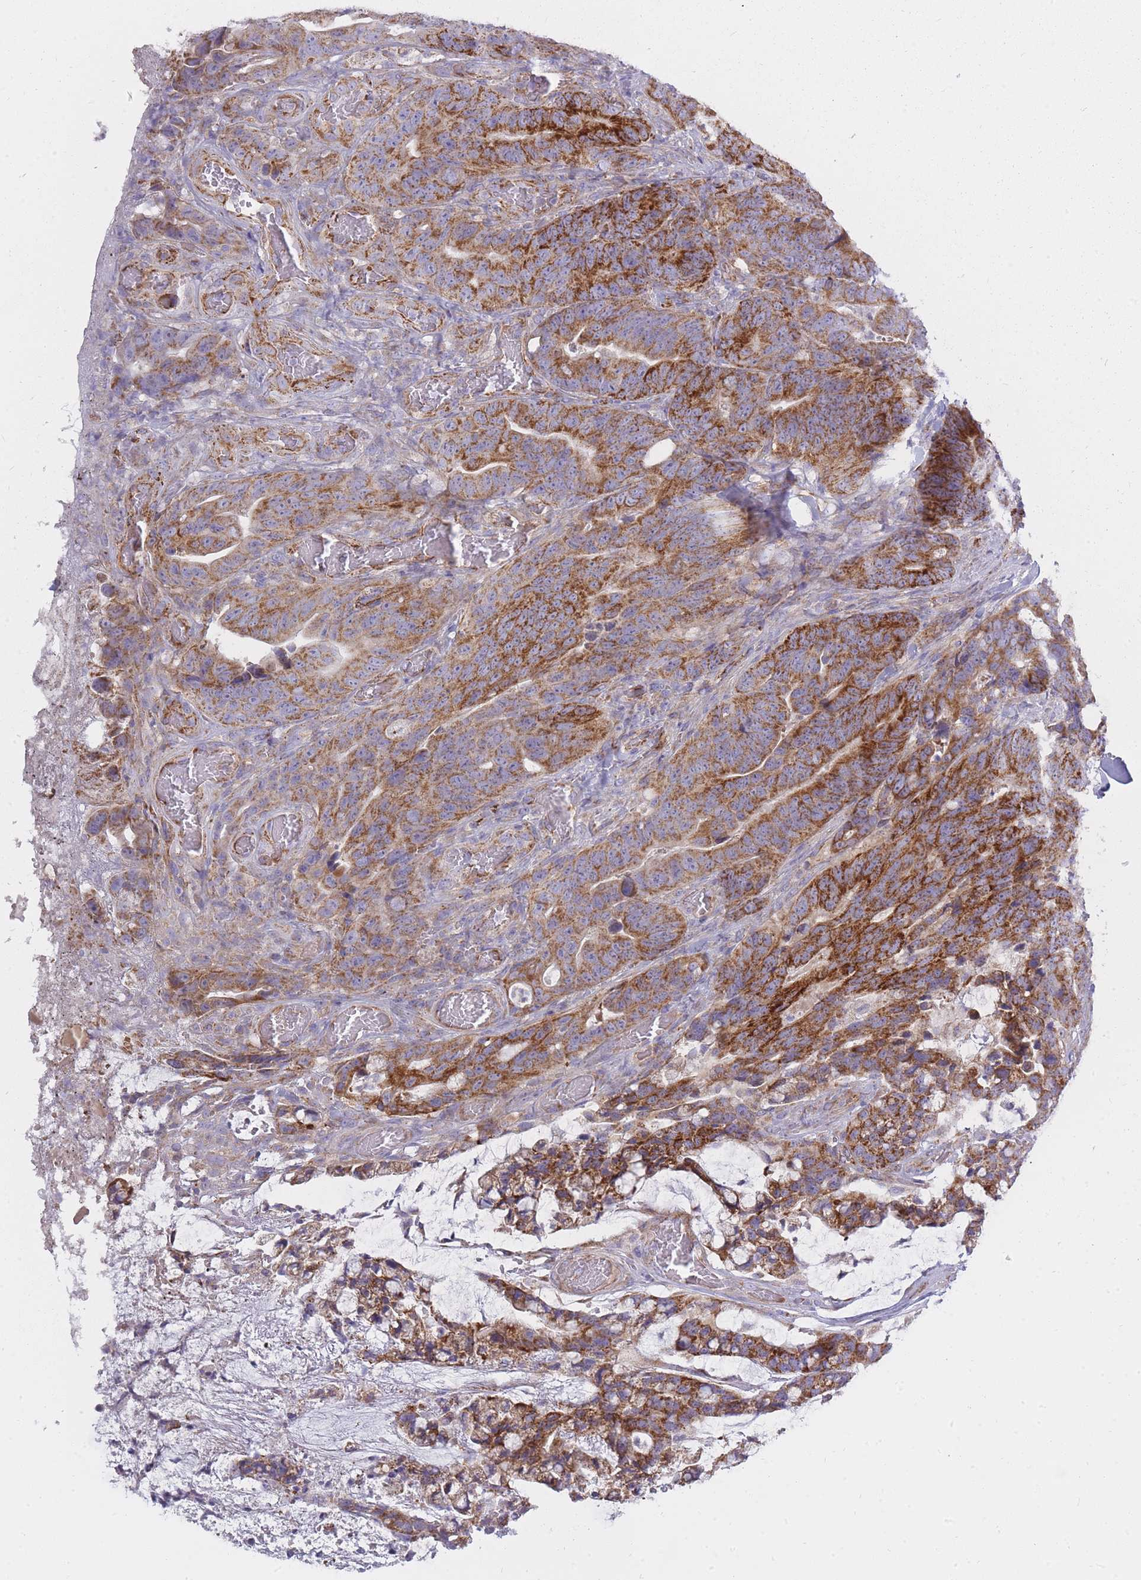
{"staining": {"intensity": "strong", "quantity": ">75%", "location": "cytoplasmic/membranous"}, "tissue": "colorectal cancer", "cell_type": "Tumor cells", "image_type": "cancer", "snomed": [{"axis": "morphology", "description": "Adenocarcinoma, NOS"}, {"axis": "topography", "description": "Colon"}], "caption": "Colorectal adenocarcinoma tissue reveals strong cytoplasmic/membranous staining in approximately >75% of tumor cells", "gene": "ALKBH4", "patient": {"sex": "female", "age": 82}}